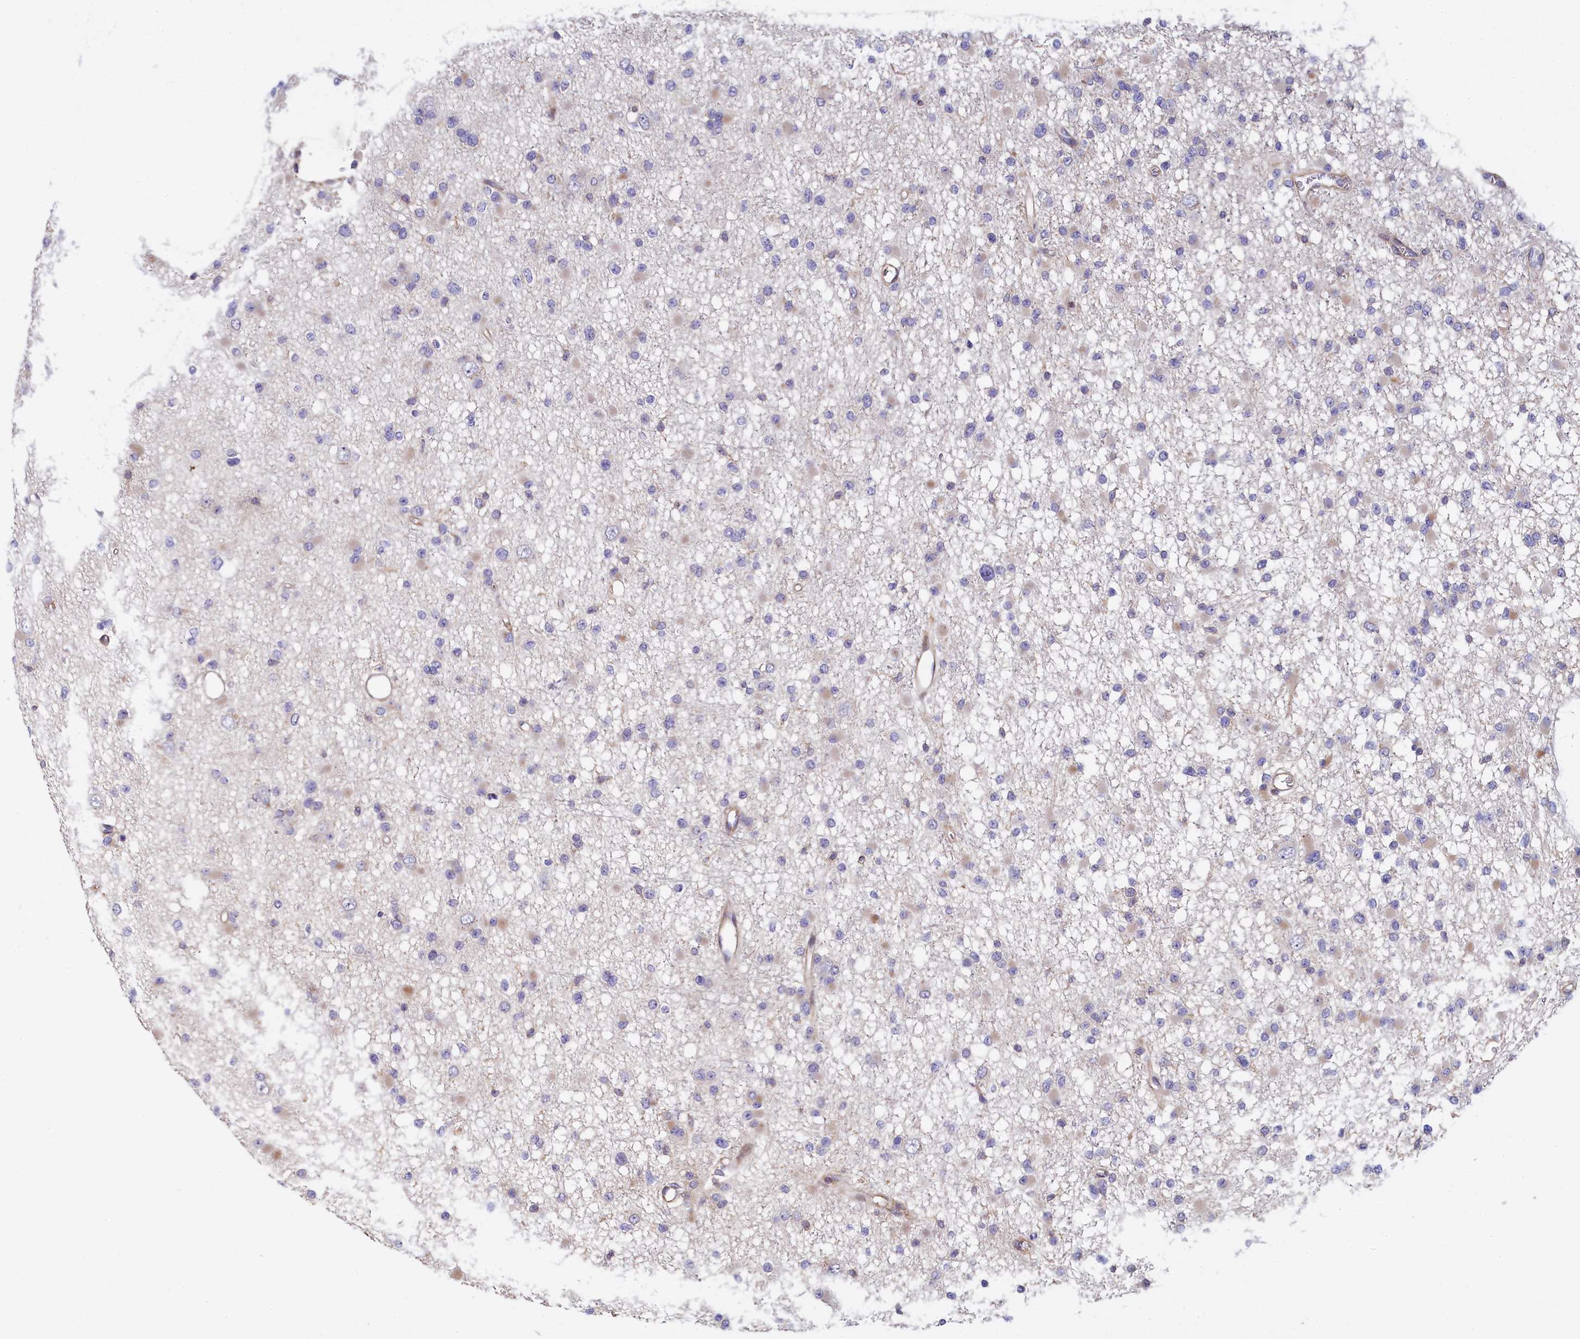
{"staining": {"intensity": "negative", "quantity": "none", "location": "none"}, "tissue": "glioma", "cell_type": "Tumor cells", "image_type": "cancer", "snomed": [{"axis": "morphology", "description": "Glioma, malignant, Low grade"}, {"axis": "topography", "description": "Brain"}], "caption": "This is an immunohistochemistry image of human glioma. There is no staining in tumor cells.", "gene": "TGDS", "patient": {"sex": "female", "age": 22}}